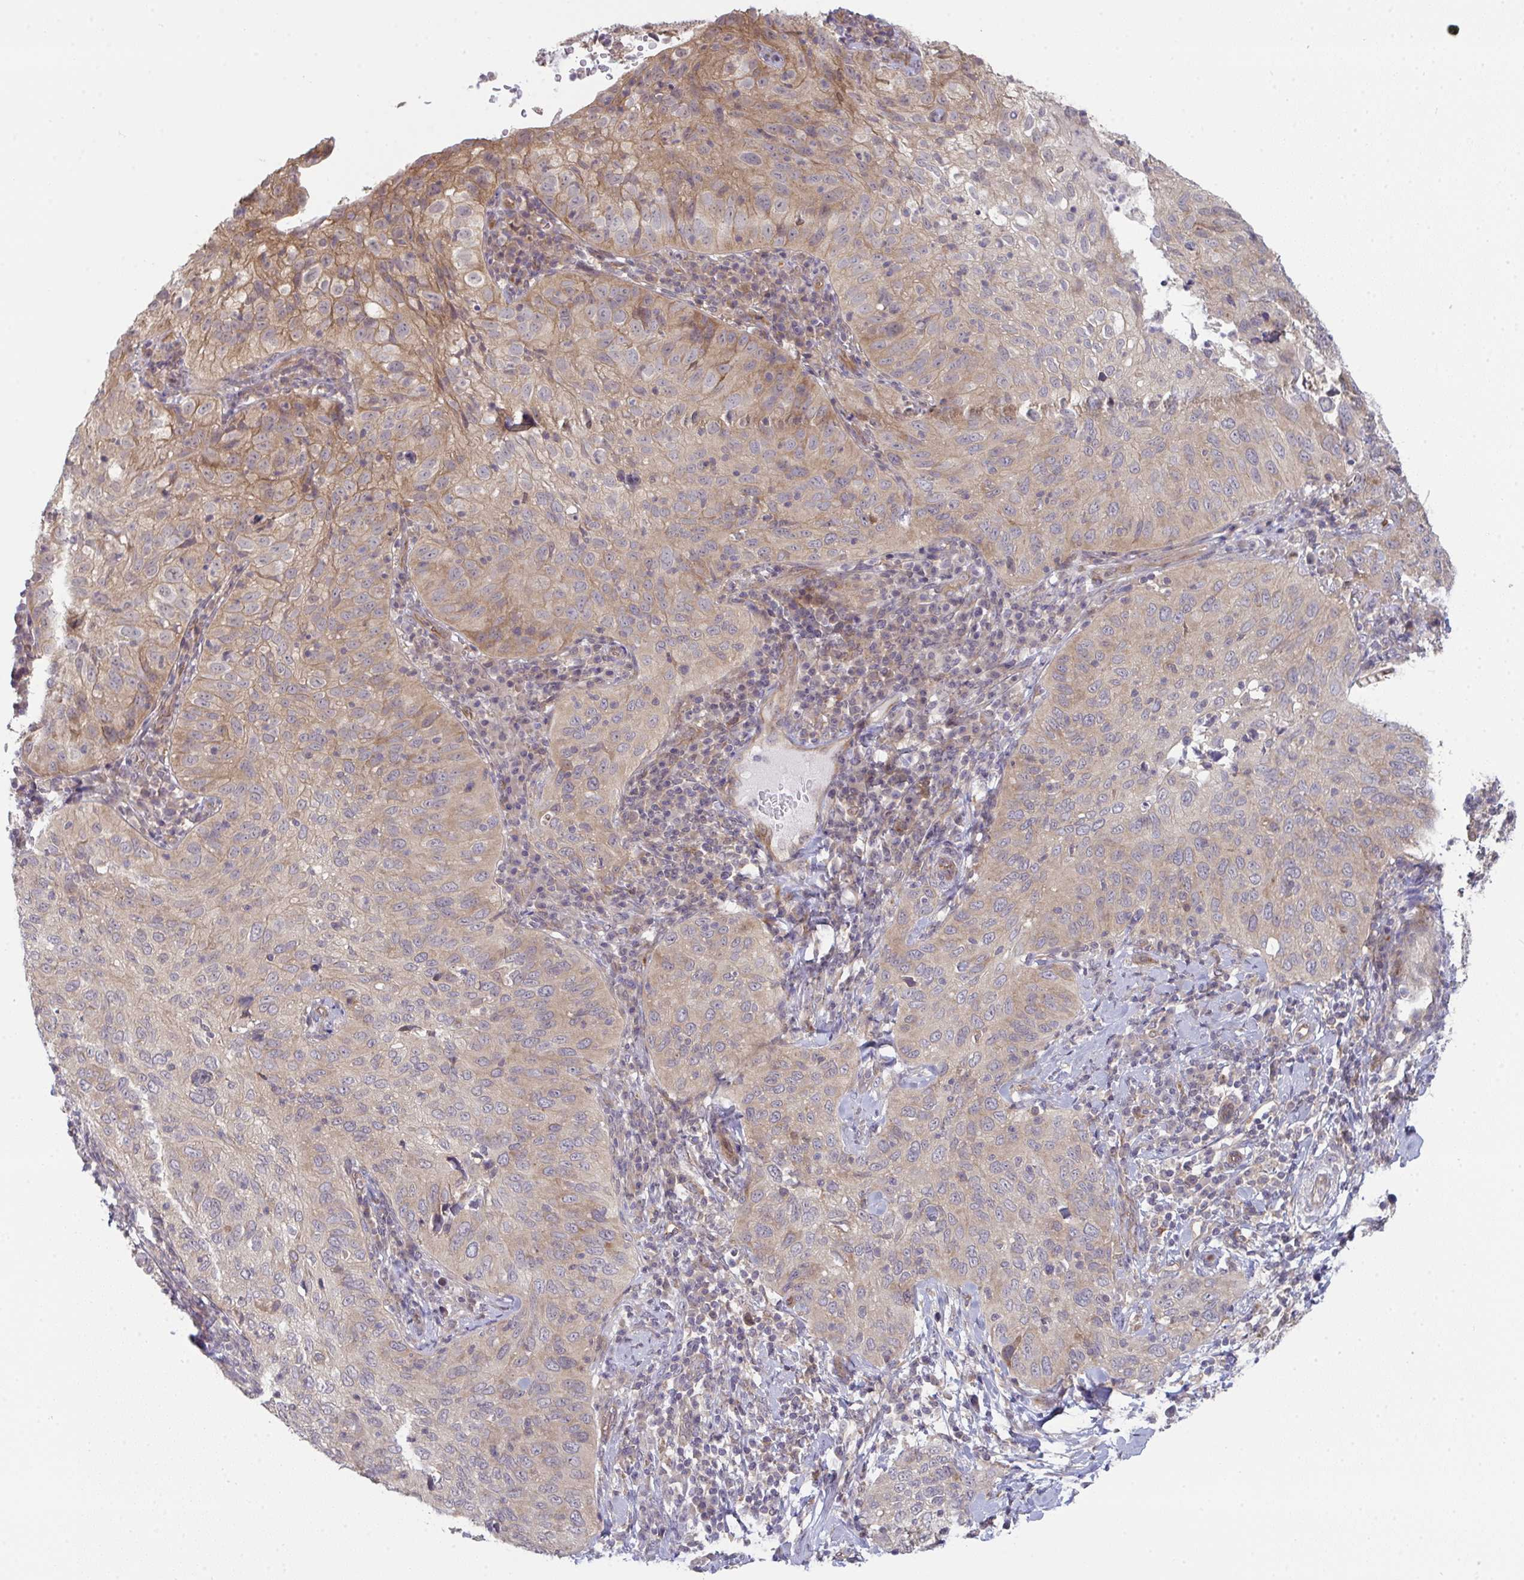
{"staining": {"intensity": "weak", "quantity": "25%-75%", "location": "cytoplasmic/membranous"}, "tissue": "cervical cancer", "cell_type": "Tumor cells", "image_type": "cancer", "snomed": [{"axis": "morphology", "description": "Squamous cell carcinoma, NOS"}, {"axis": "topography", "description": "Cervix"}], "caption": "Immunohistochemical staining of human cervical cancer (squamous cell carcinoma) shows low levels of weak cytoplasmic/membranous staining in about 25%-75% of tumor cells. (IHC, brightfield microscopy, high magnification).", "gene": "CASP9", "patient": {"sex": "female", "age": 52}}